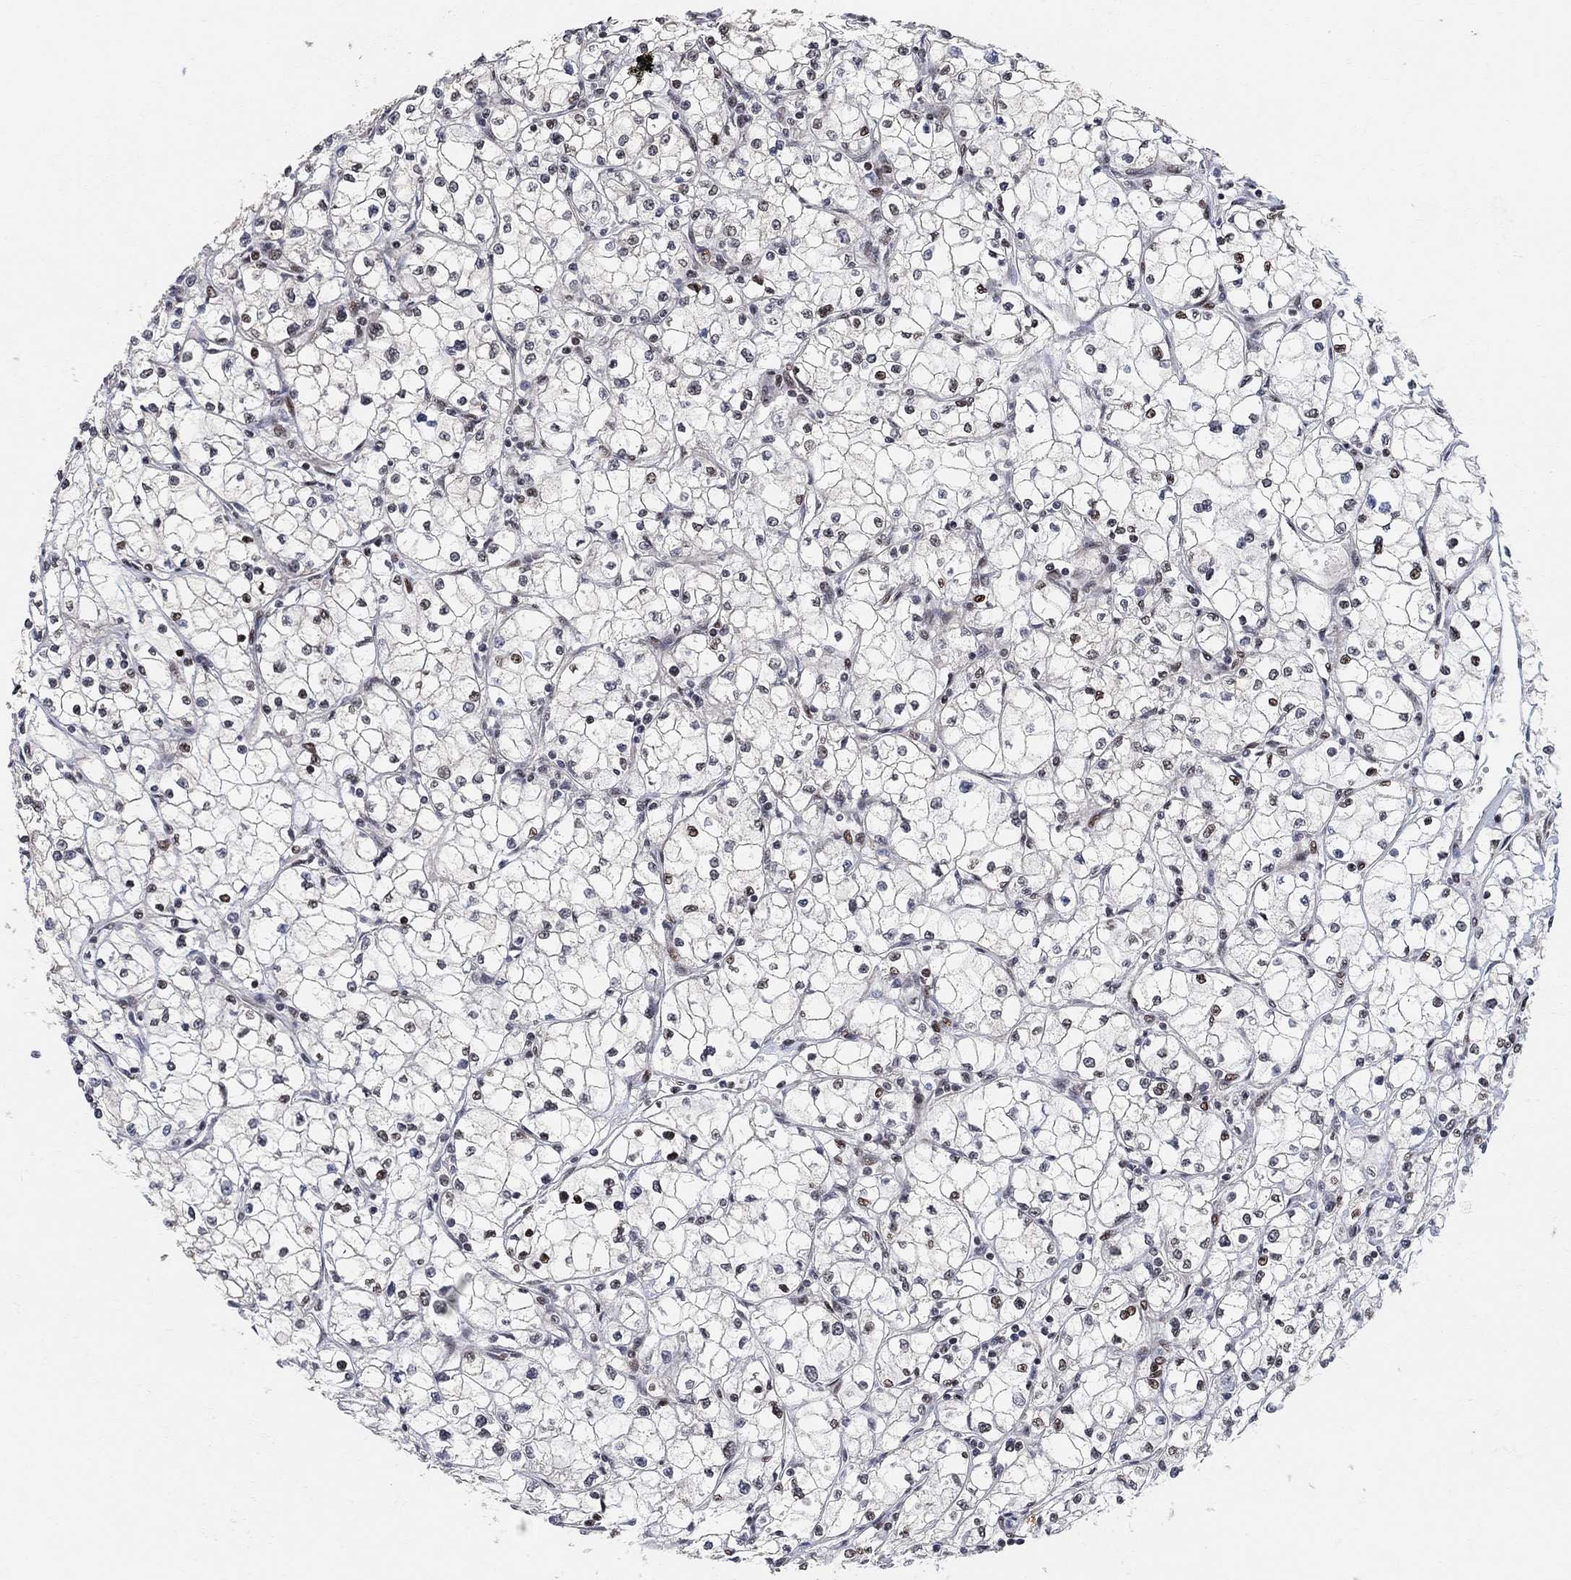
{"staining": {"intensity": "weak", "quantity": "<25%", "location": "nuclear"}, "tissue": "renal cancer", "cell_type": "Tumor cells", "image_type": "cancer", "snomed": [{"axis": "morphology", "description": "Adenocarcinoma, NOS"}, {"axis": "topography", "description": "Kidney"}], "caption": "A micrograph of human renal cancer (adenocarcinoma) is negative for staining in tumor cells.", "gene": "E4F1", "patient": {"sex": "male", "age": 67}}